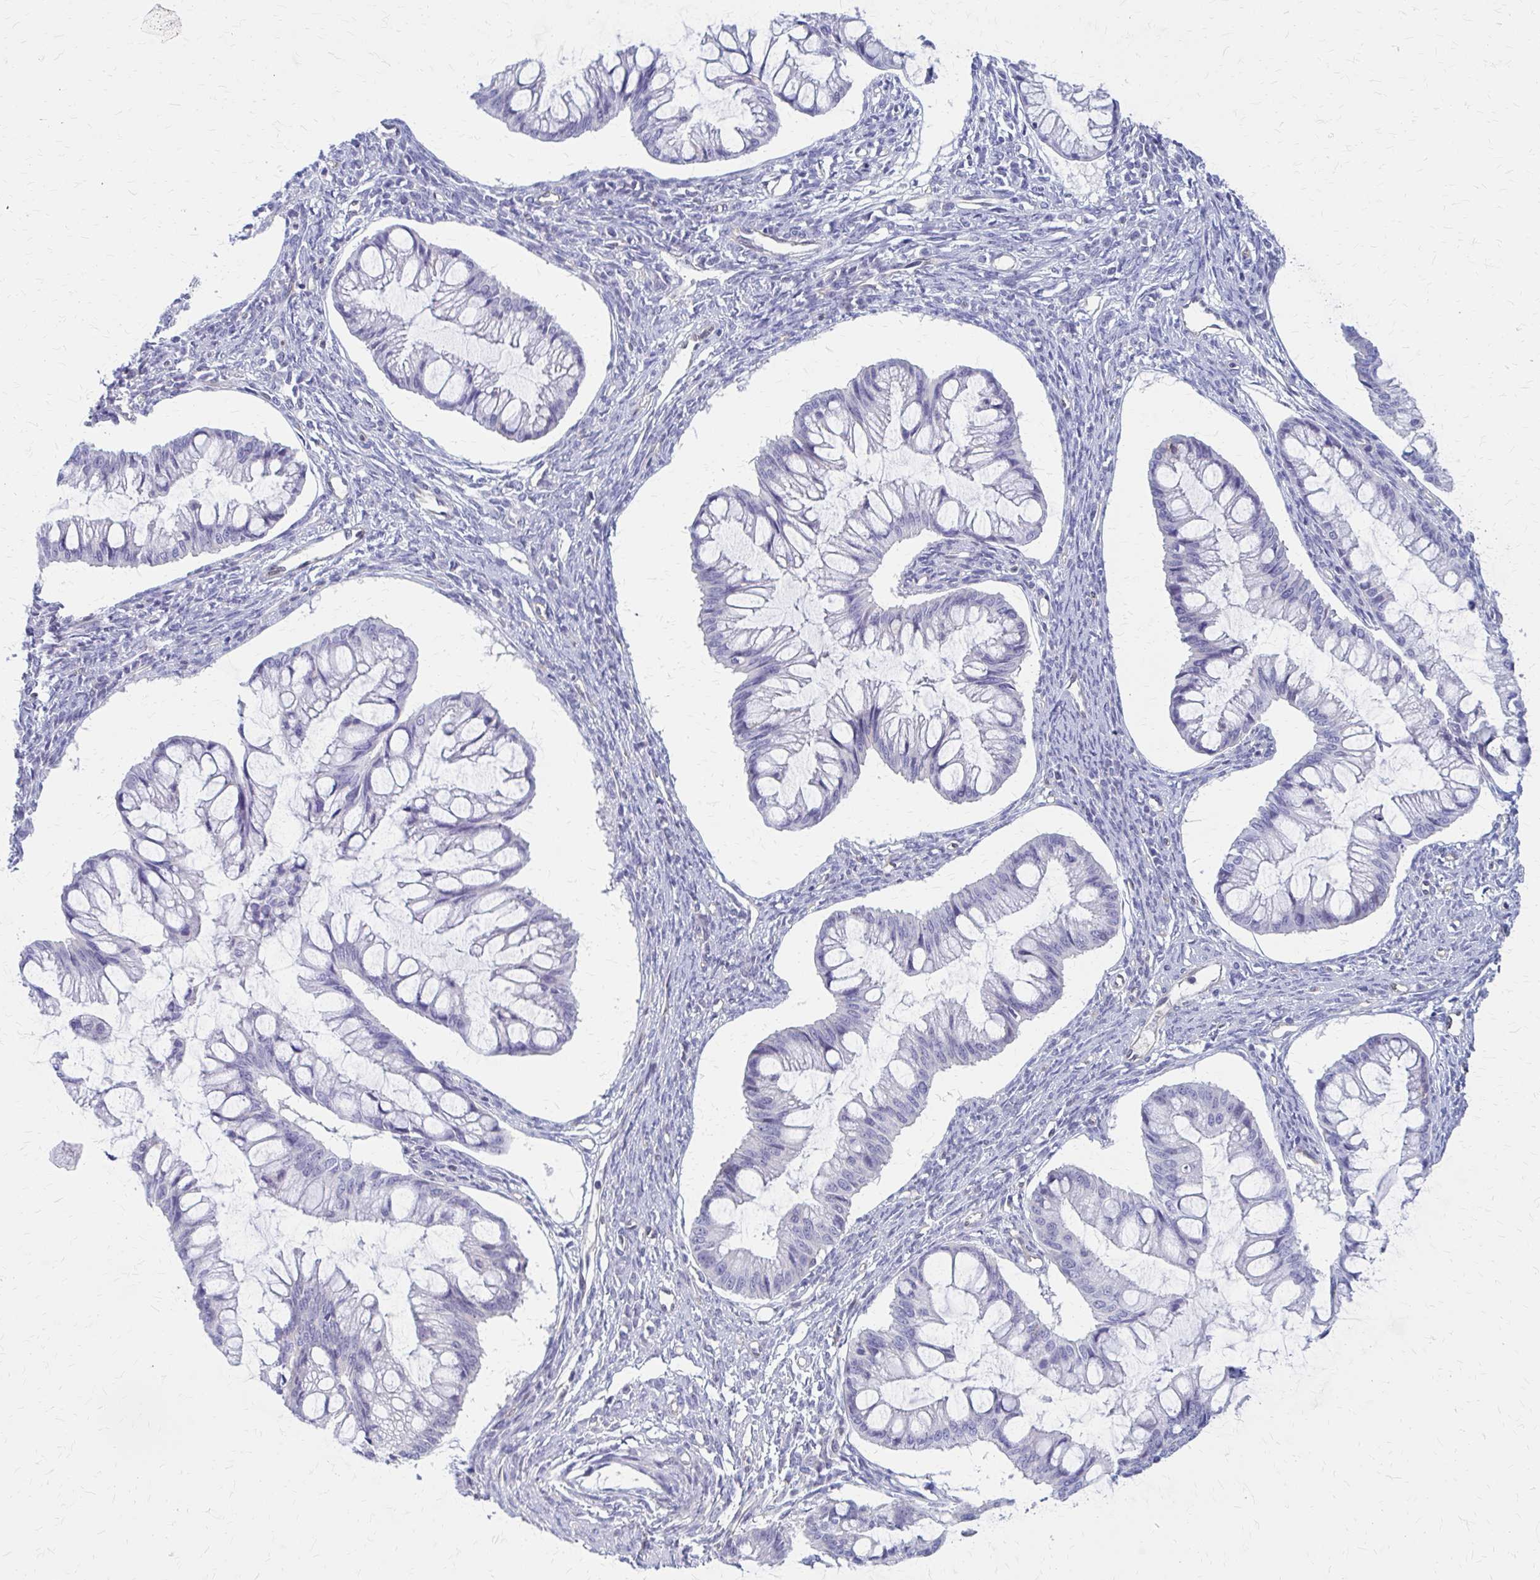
{"staining": {"intensity": "negative", "quantity": "none", "location": "none"}, "tissue": "ovarian cancer", "cell_type": "Tumor cells", "image_type": "cancer", "snomed": [{"axis": "morphology", "description": "Cystadenocarcinoma, mucinous, NOS"}, {"axis": "topography", "description": "Ovary"}], "caption": "Immunohistochemistry (IHC) image of mucinous cystadenocarcinoma (ovarian) stained for a protein (brown), which demonstrates no expression in tumor cells.", "gene": "CLIC2", "patient": {"sex": "female", "age": 73}}